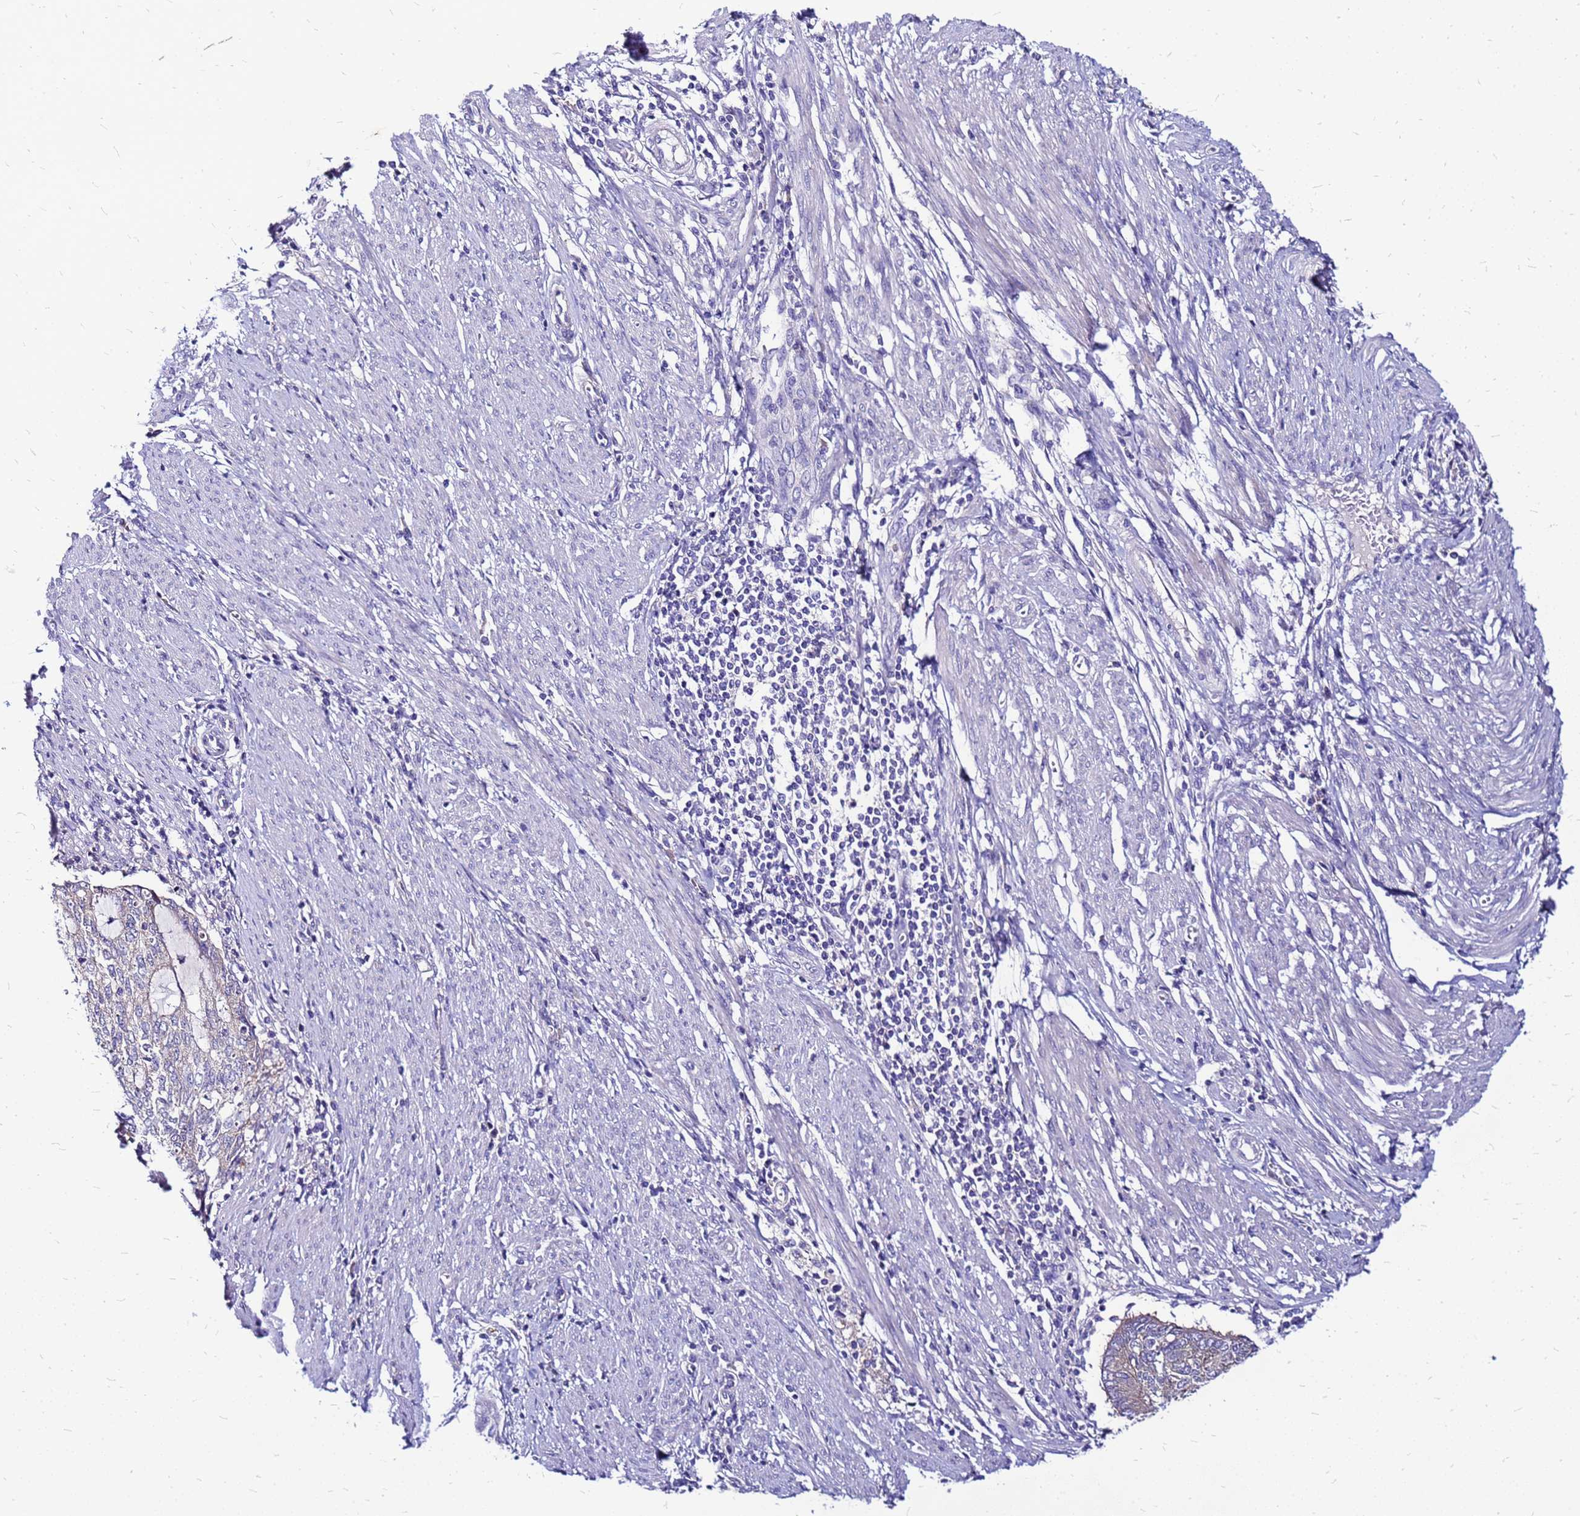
{"staining": {"intensity": "negative", "quantity": "none", "location": "none"}, "tissue": "endometrial cancer", "cell_type": "Tumor cells", "image_type": "cancer", "snomed": [{"axis": "morphology", "description": "Adenocarcinoma, NOS"}, {"axis": "topography", "description": "Uterus"}, {"axis": "topography", "description": "Endometrium"}], "caption": "Immunohistochemical staining of endometrial cancer (adenocarcinoma) reveals no significant staining in tumor cells.", "gene": "ARHGEF5", "patient": {"sex": "female", "age": 70}}